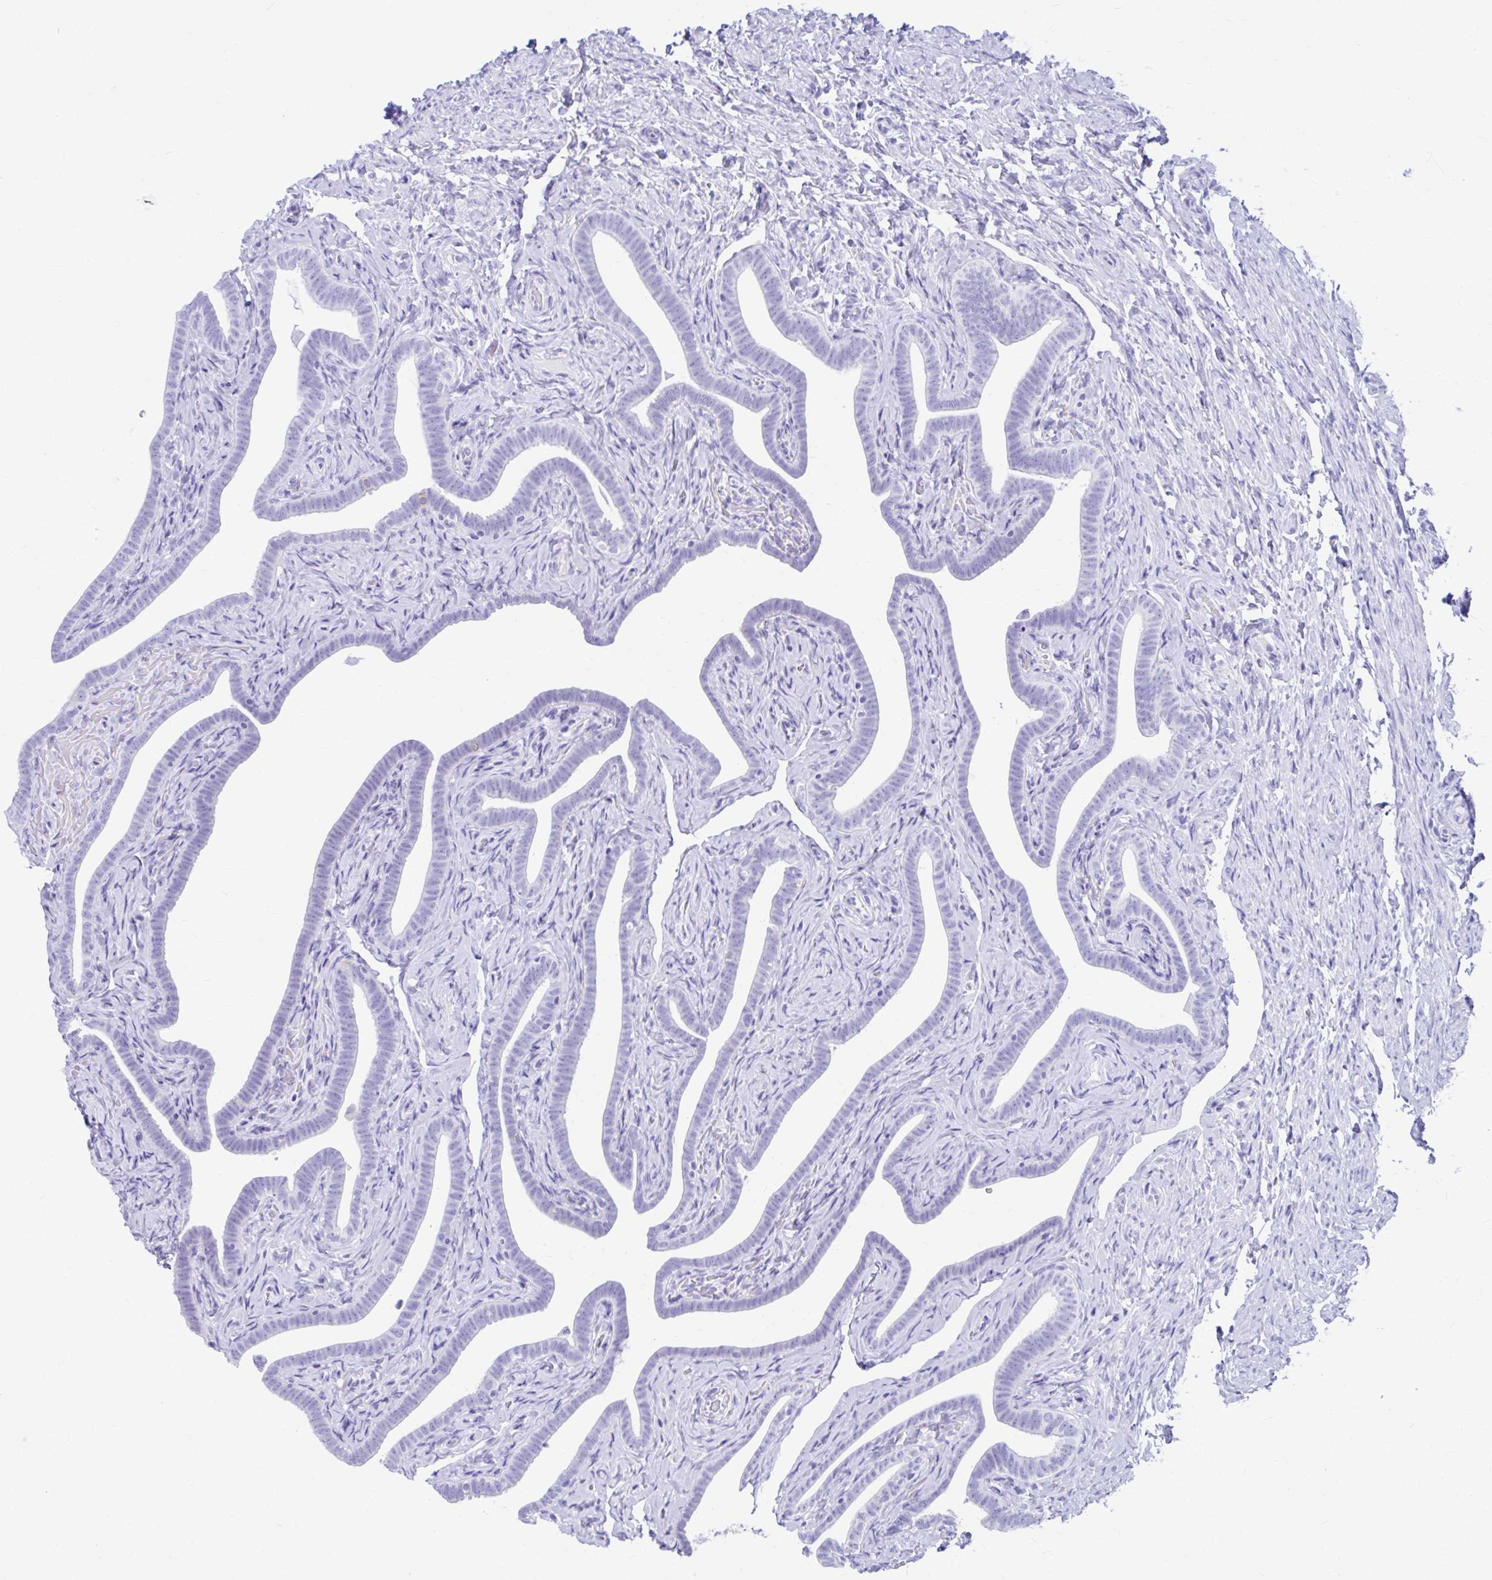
{"staining": {"intensity": "negative", "quantity": "none", "location": "none"}, "tissue": "fallopian tube", "cell_type": "Glandular cells", "image_type": "normal", "snomed": [{"axis": "morphology", "description": "Normal tissue, NOS"}, {"axis": "topography", "description": "Fallopian tube"}], "caption": "Image shows no significant protein staining in glandular cells of benign fallopian tube. Brightfield microscopy of immunohistochemistry stained with DAB (brown) and hematoxylin (blue), captured at high magnification.", "gene": "NSG2", "patient": {"sex": "female", "age": 69}}